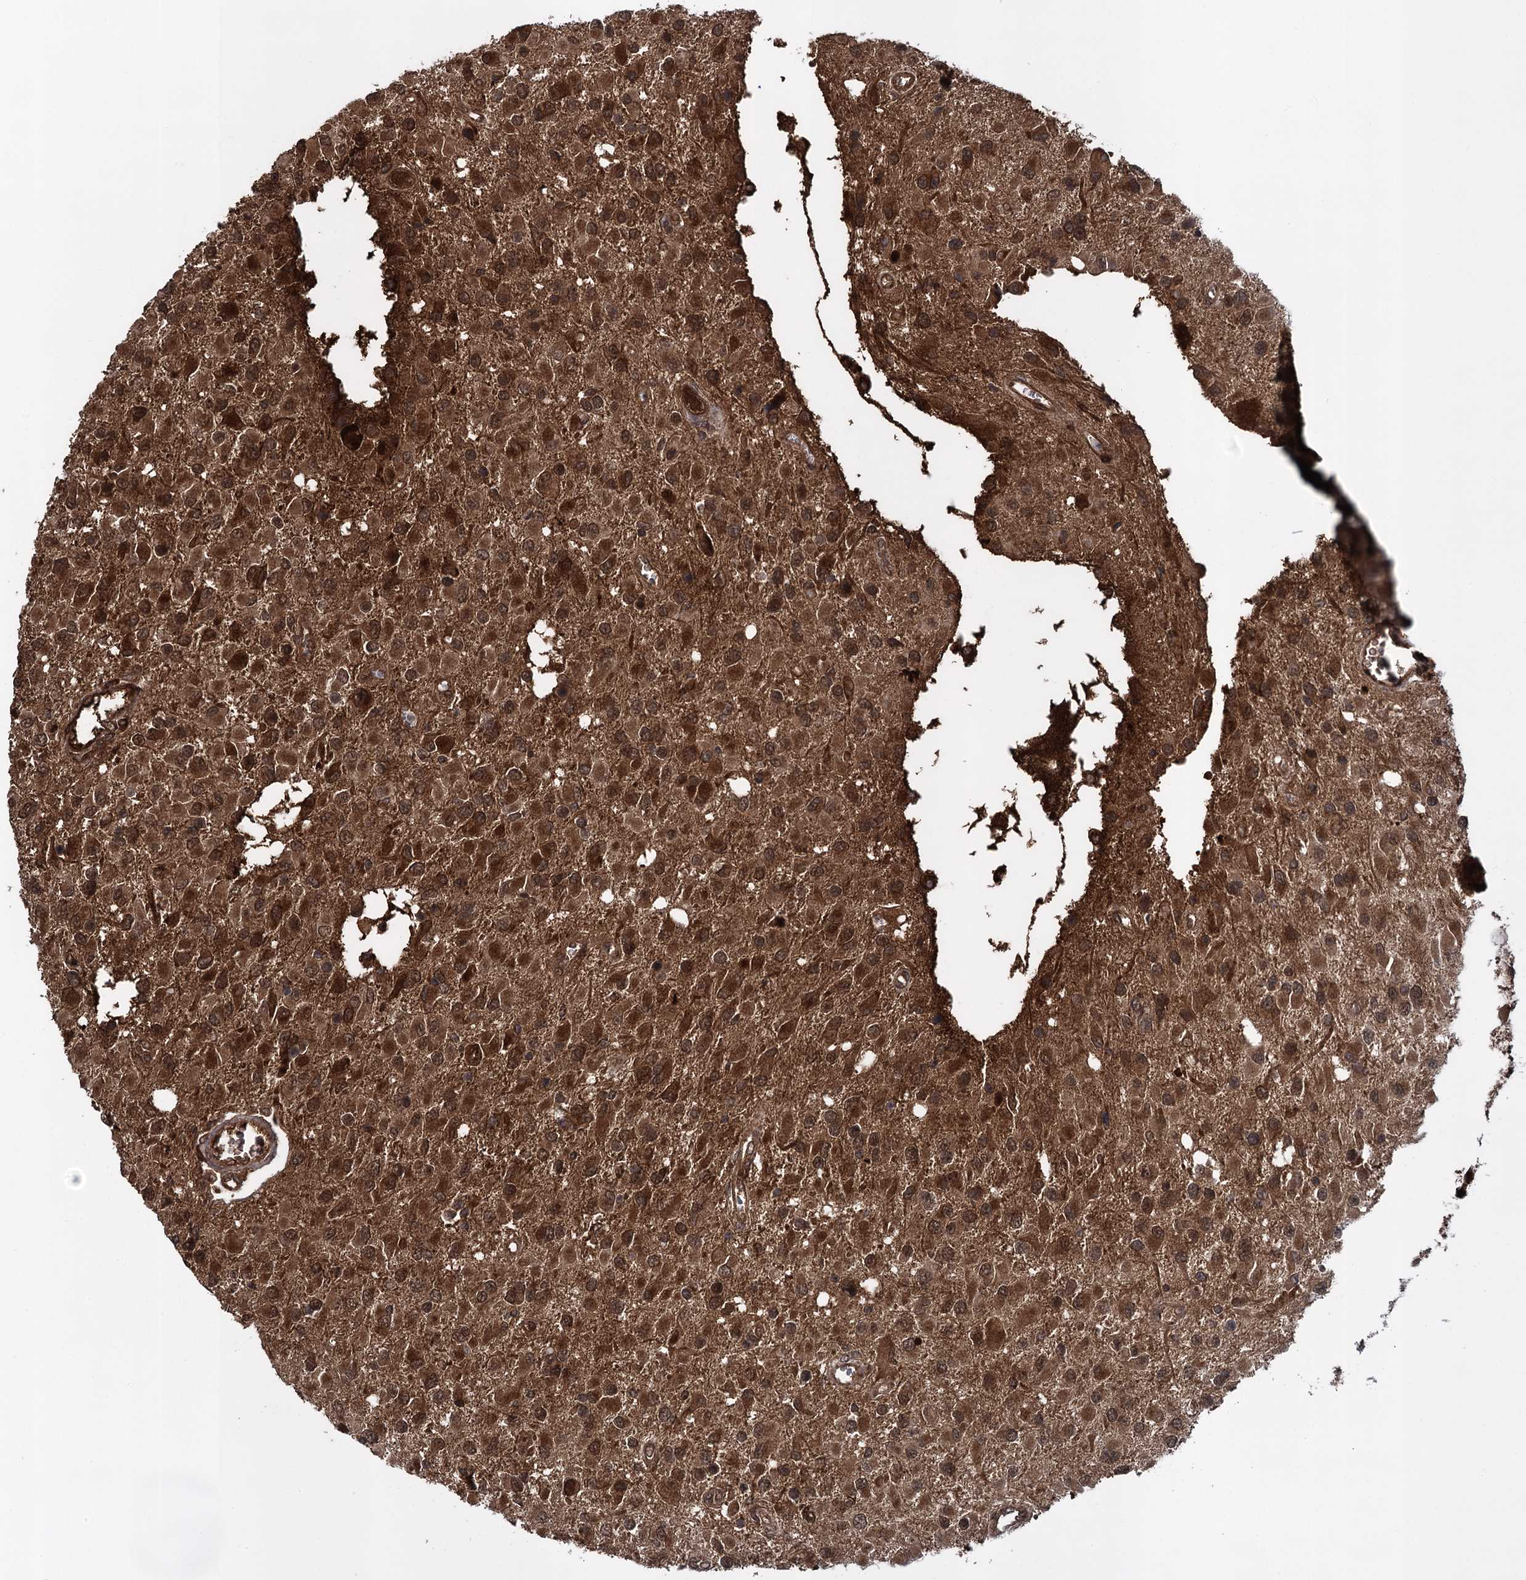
{"staining": {"intensity": "strong", "quantity": ">75%", "location": "cytoplasmic/membranous,nuclear"}, "tissue": "glioma", "cell_type": "Tumor cells", "image_type": "cancer", "snomed": [{"axis": "morphology", "description": "Glioma, malignant, High grade"}, {"axis": "topography", "description": "Brain"}], "caption": "Protein expression analysis of malignant glioma (high-grade) exhibits strong cytoplasmic/membranous and nuclear positivity in about >75% of tumor cells.", "gene": "GLO1", "patient": {"sex": "male", "age": 53}}